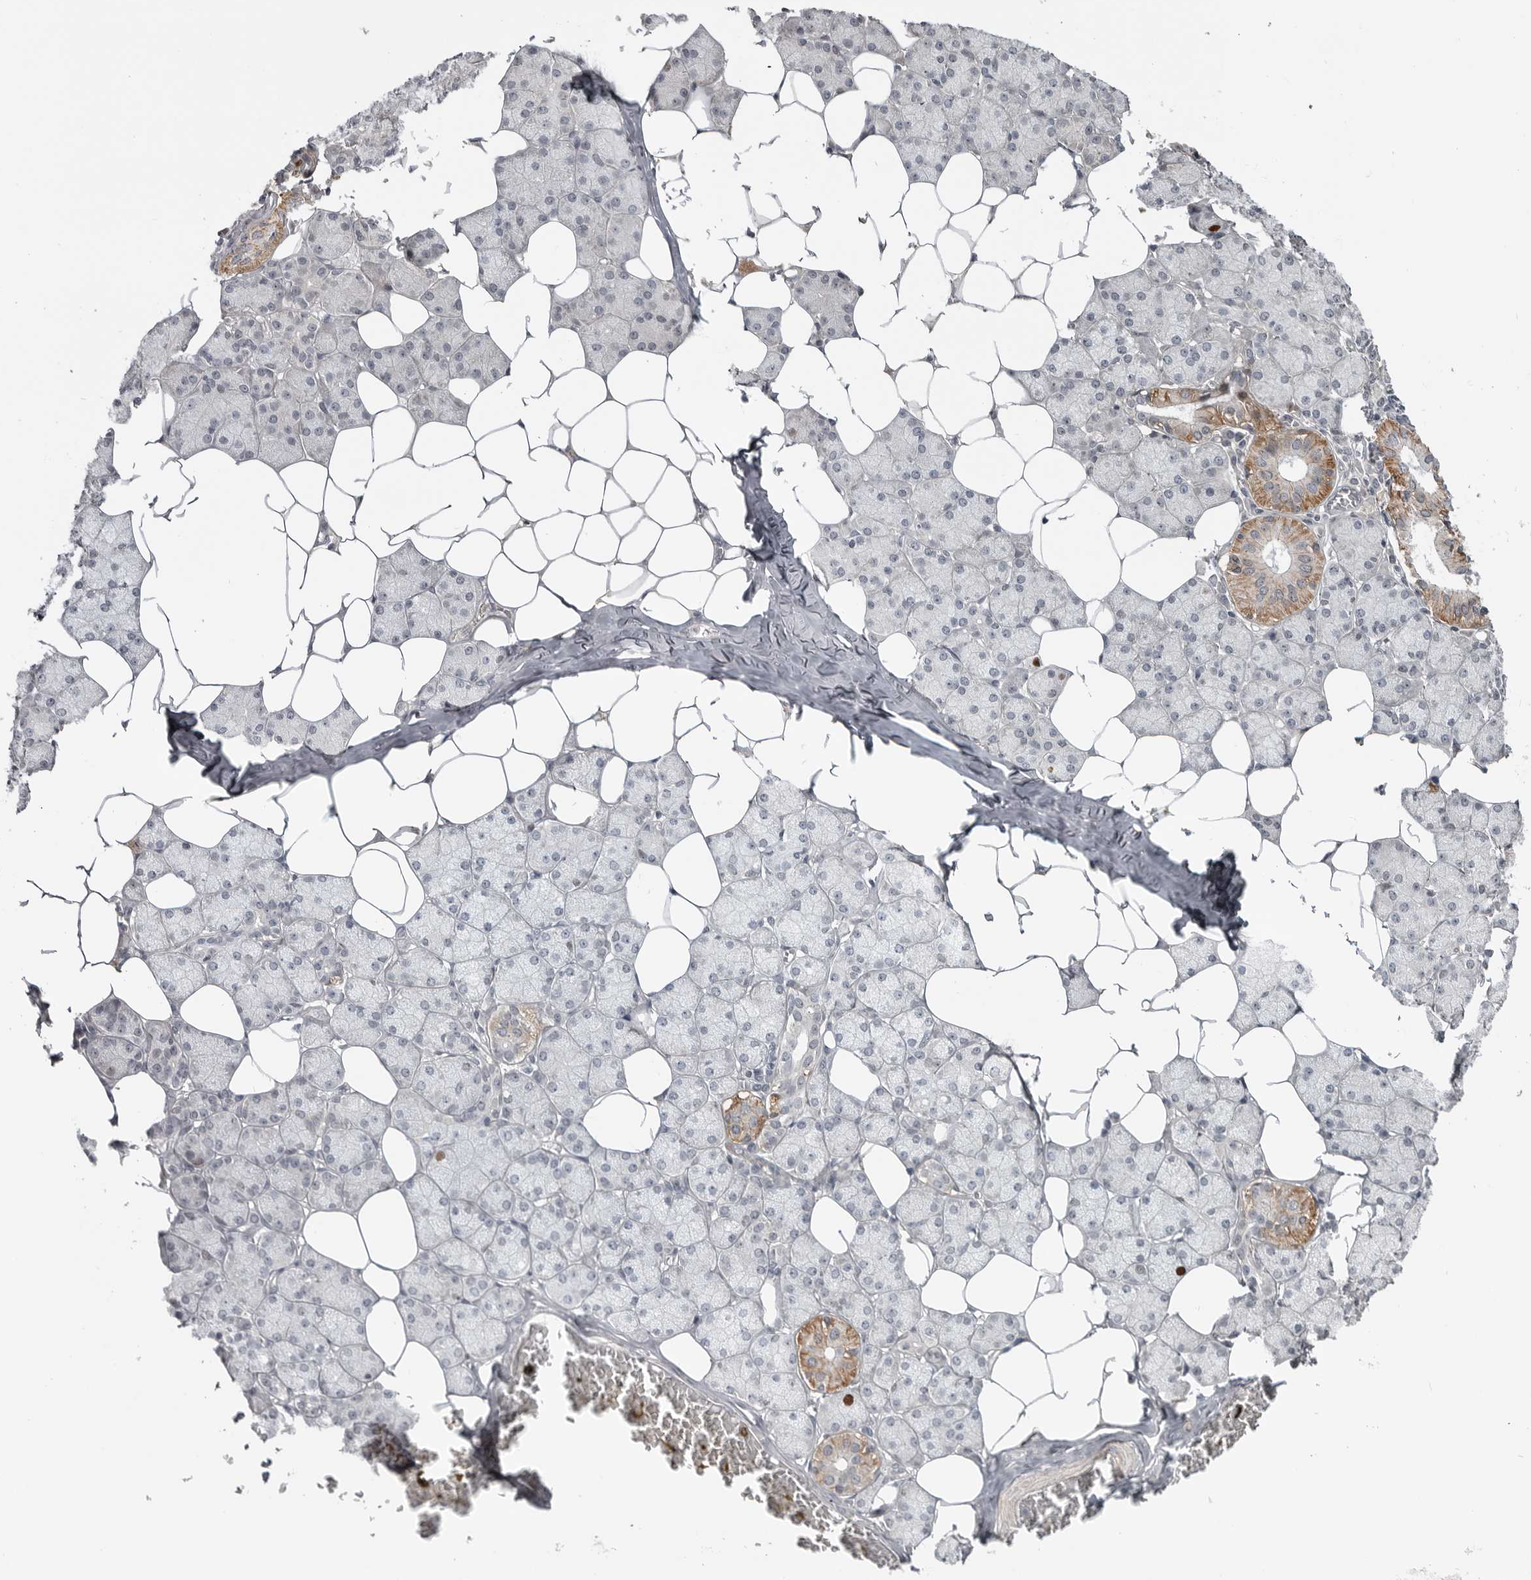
{"staining": {"intensity": "moderate", "quantity": "<25%", "location": "cytoplasmic/membranous"}, "tissue": "salivary gland", "cell_type": "Glandular cells", "image_type": "normal", "snomed": [{"axis": "morphology", "description": "Normal tissue, NOS"}, {"axis": "topography", "description": "Salivary gland"}], "caption": "Salivary gland stained with a brown dye reveals moderate cytoplasmic/membranous positive positivity in about <25% of glandular cells.", "gene": "ZNF277", "patient": {"sex": "female", "age": 33}}